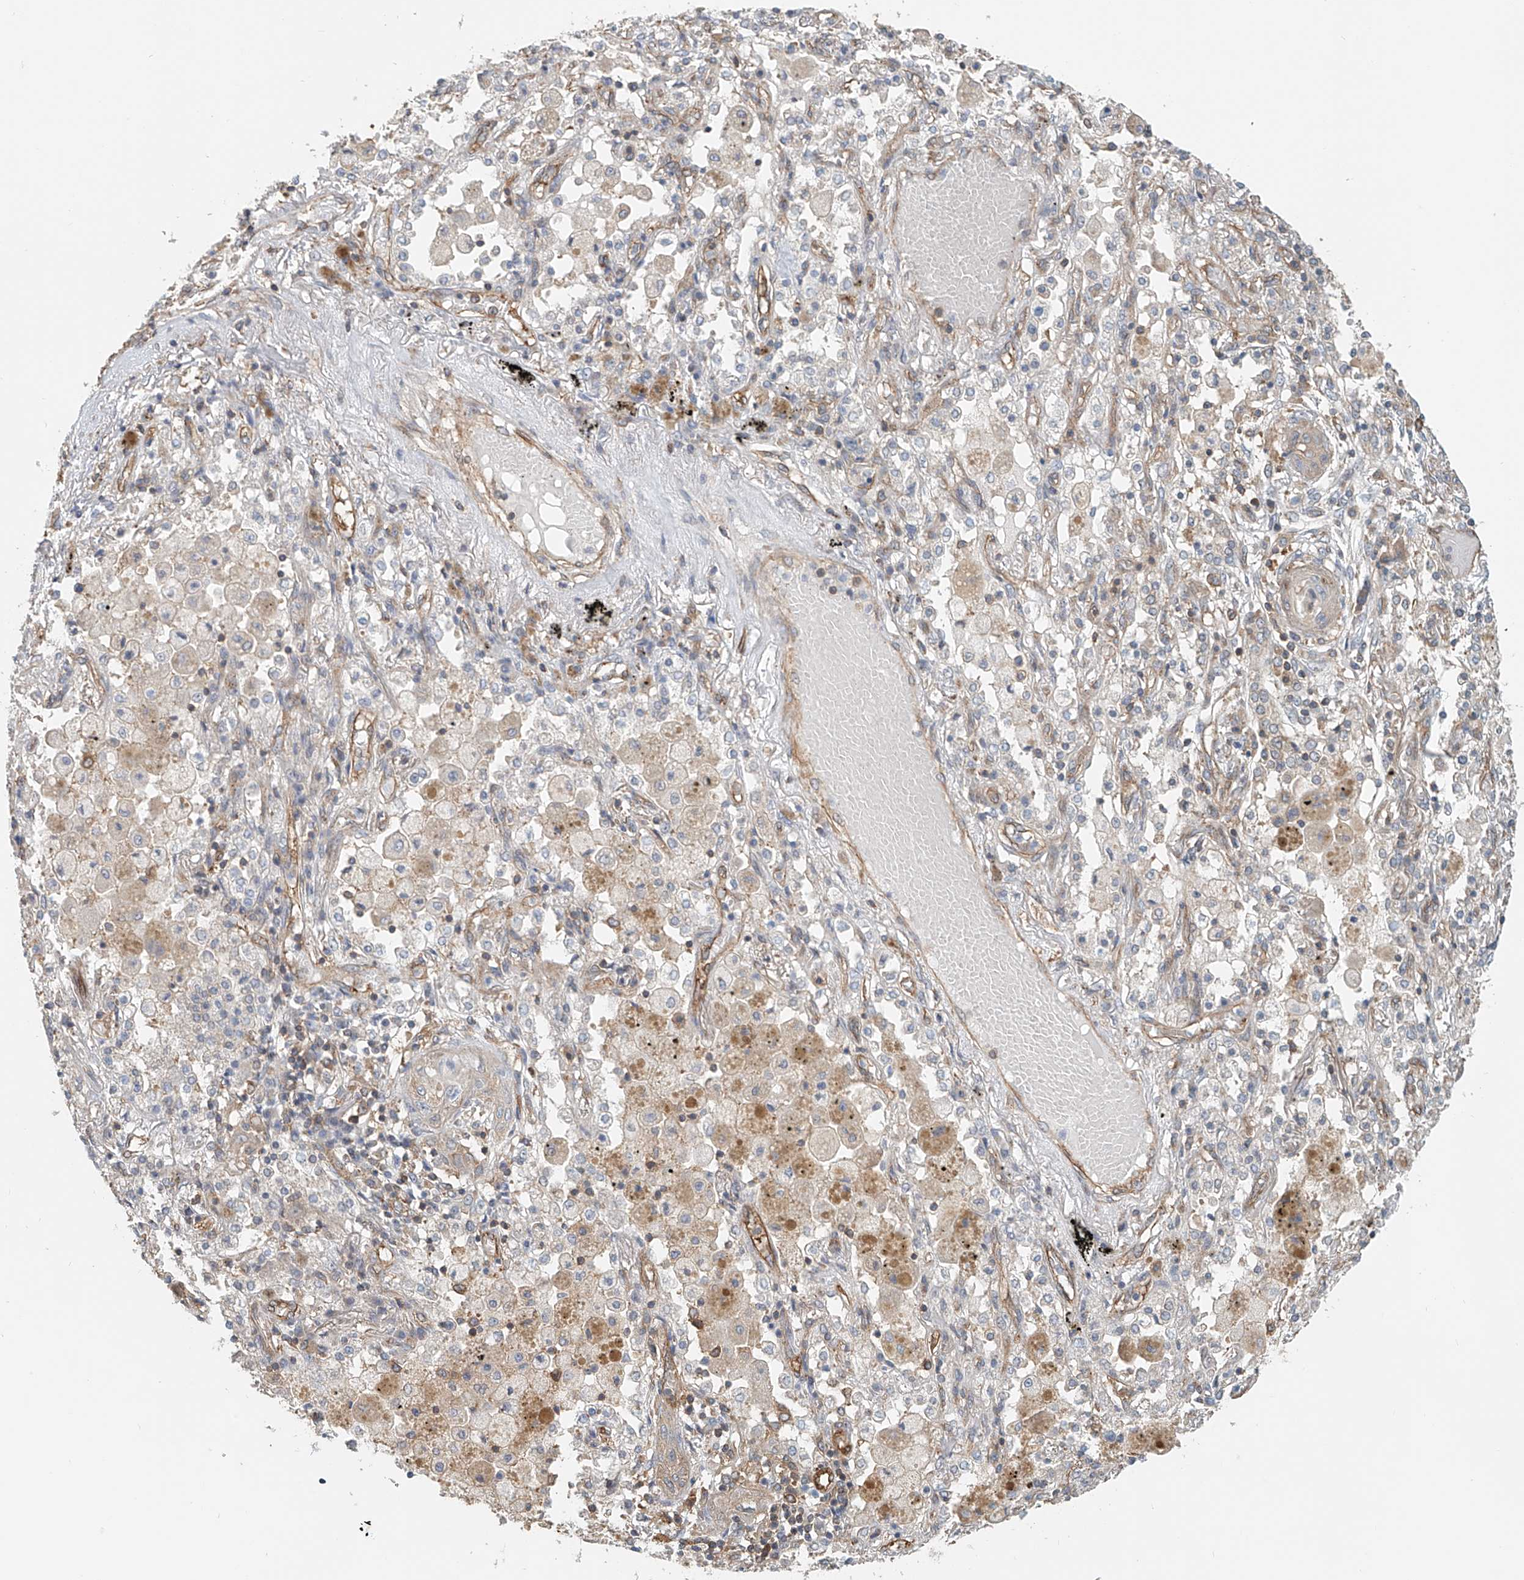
{"staining": {"intensity": "weak", "quantity": "<25%", "location": "cytoplasmic/membranous"}, "tissue": "lung cancer", "cell_type": "Tumor cells", "image_type": "cancer", "snomed": [{"axis": "morphology", "description": "Squamous cell carcinoma, NOS"}, {"axis": "topography", "description": "Lung"}], "caption": "Tumor cells are negative for protein expression in human lung squamous cell carcinoma.", "gene": "FRYL", "patient": {"sex": "female", "age": 47}}